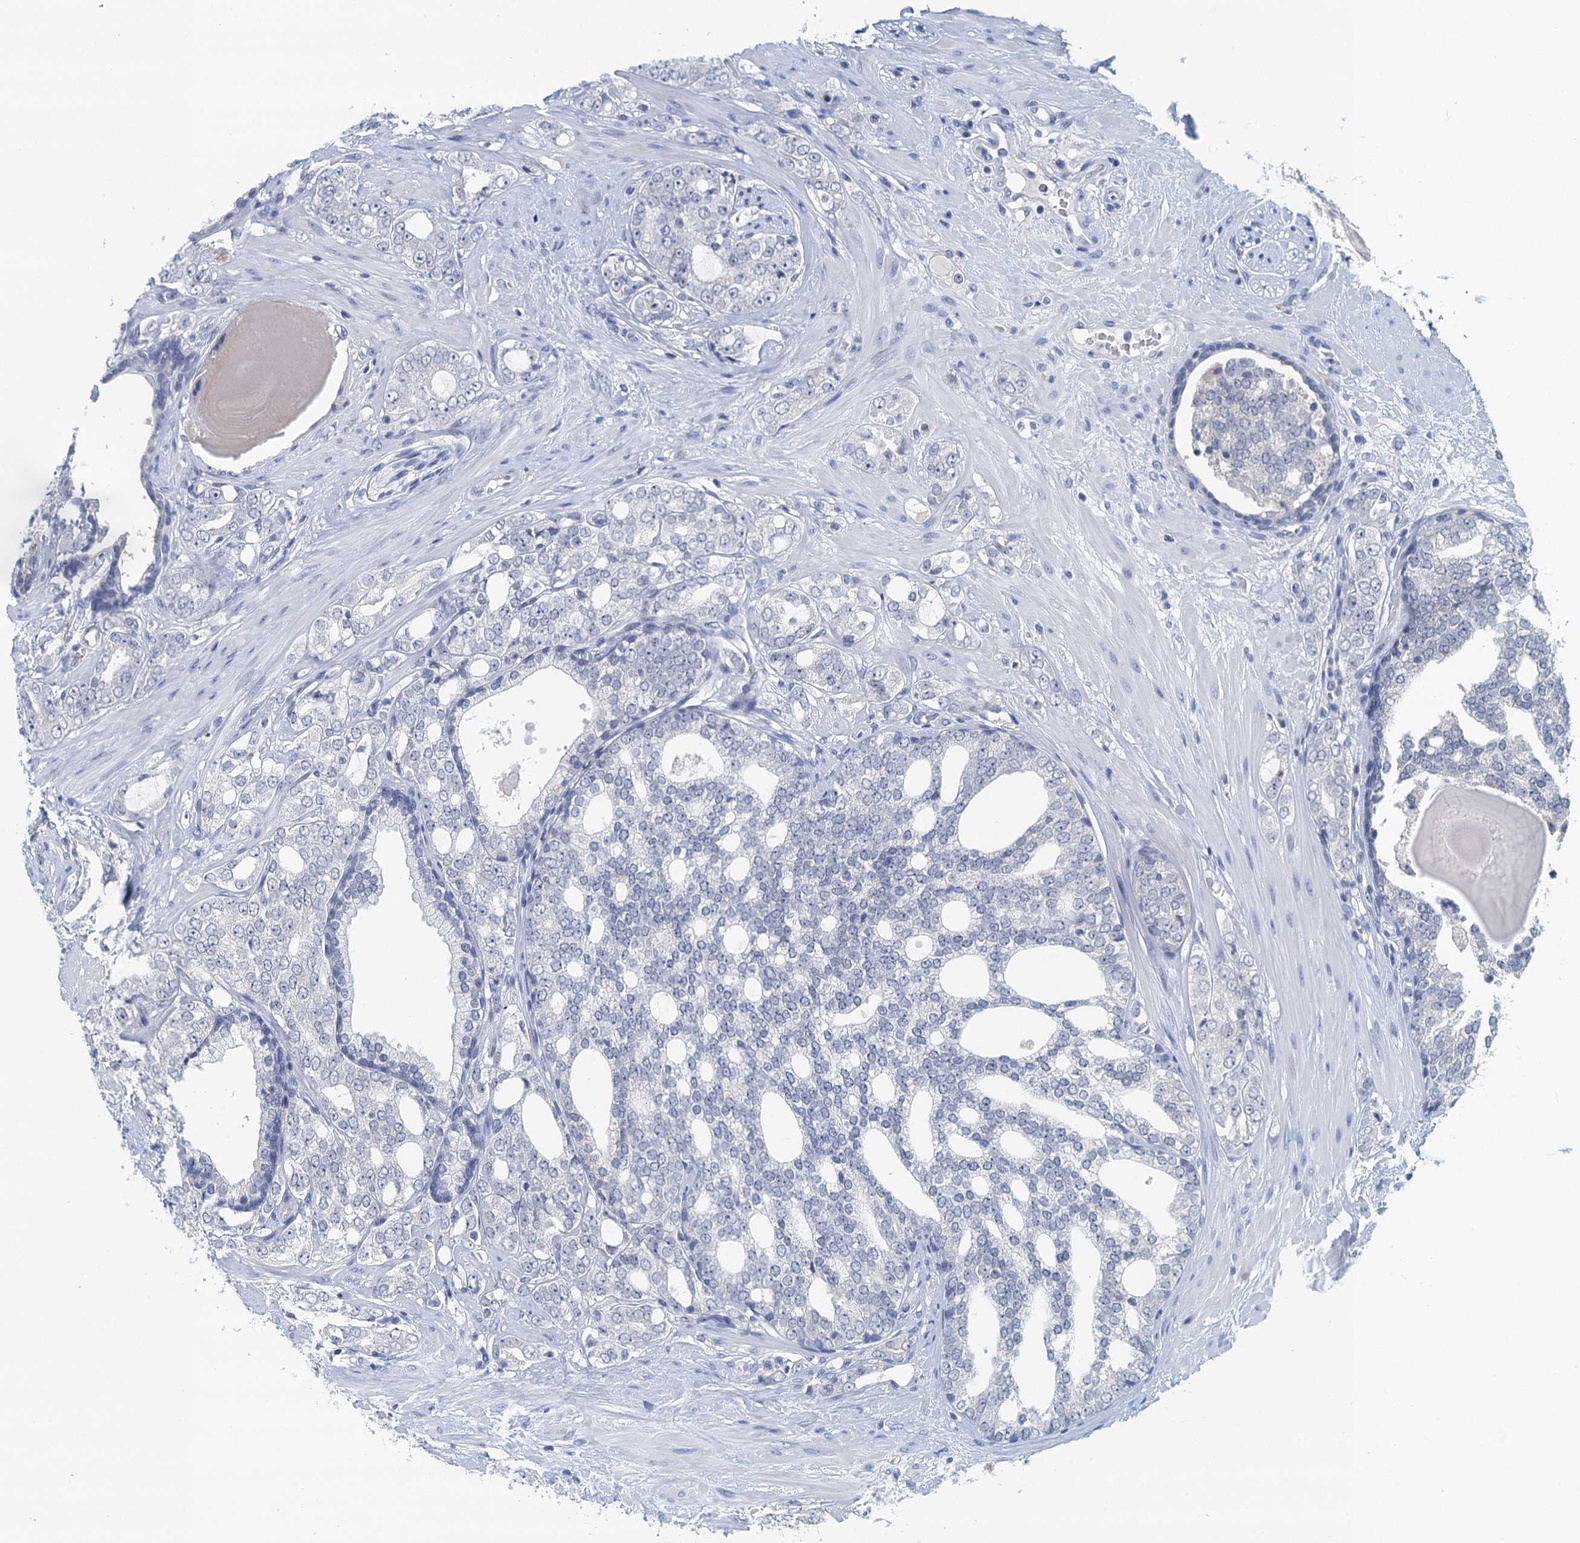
{"staining": {"intensity": "negative", "quantity": "none", "location": "none"}, "tissue": "prostate cancer", "cell_type": "Tumor cells", "image_type": "cancer", "snomed": [{"axis": "morphology", "description": "Adenocarcinoma, High grade"}, {"axis": "topography", "description": "Prostate"}], "caption": "Tumor cells are negative for protein expression in human high-grade adenocarcinoma (prostate).", "gene": "NUBP2", "patient": {"sex": "male", "age": 64}}